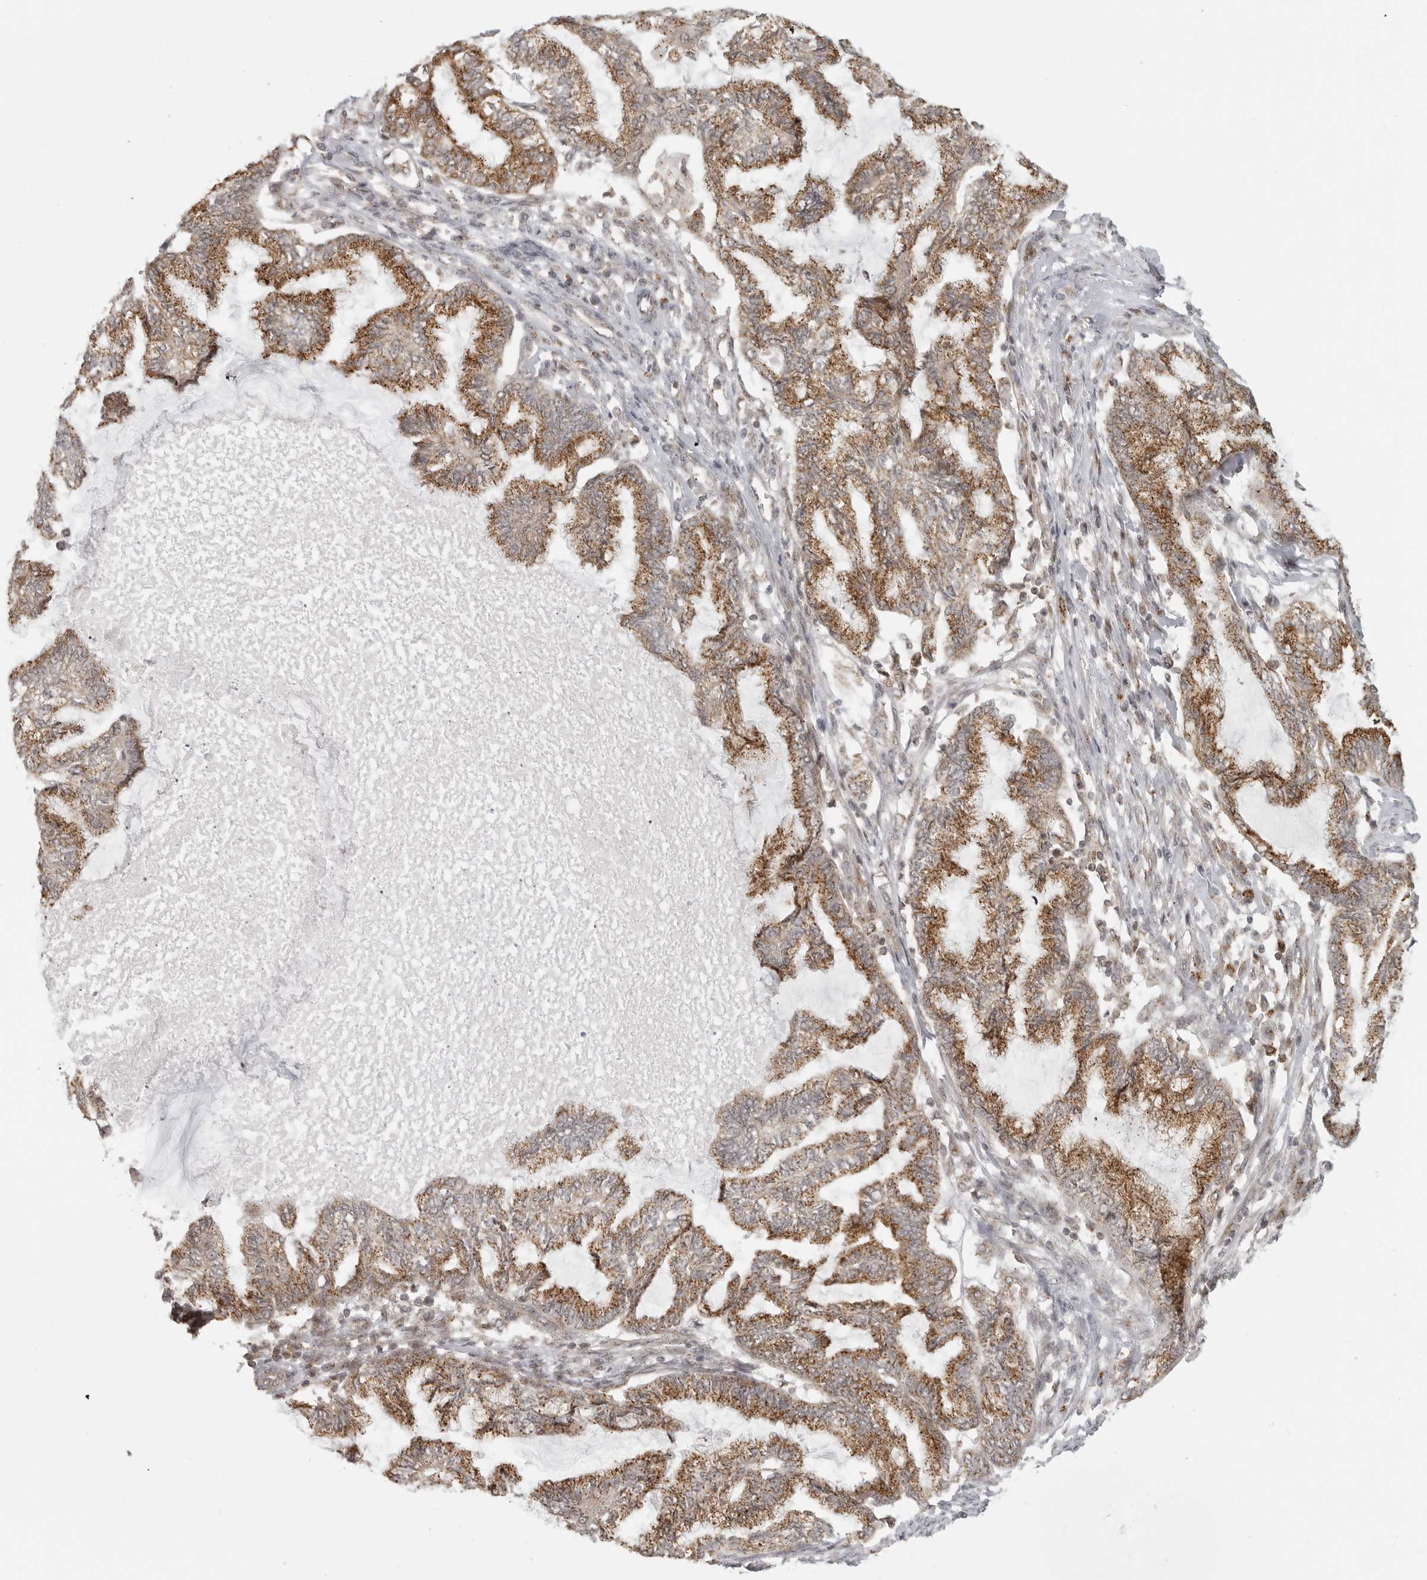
{"staining": {"intensity": "moderate", "quantity": ">75%", "location": "cytoplasmic/membranous"}, "tissue": "endometrial cancer", "cell_type": "Tumor cells", "image_type": "cancer", "snomed": [{"axis": "morphology", "description": "Adenocarcinoma, NOS"}, {"axis": "topography", "description": "Endometrium"}], "caption": "Brown immunohistochemical staining in adenocarcinoma (endometrial) exhibits moderate cytoplasmic/membranous positivity in approximately >75% of tumor cells.", "gene": "COPA", "patient": {"sex": "female", "age": 86}}